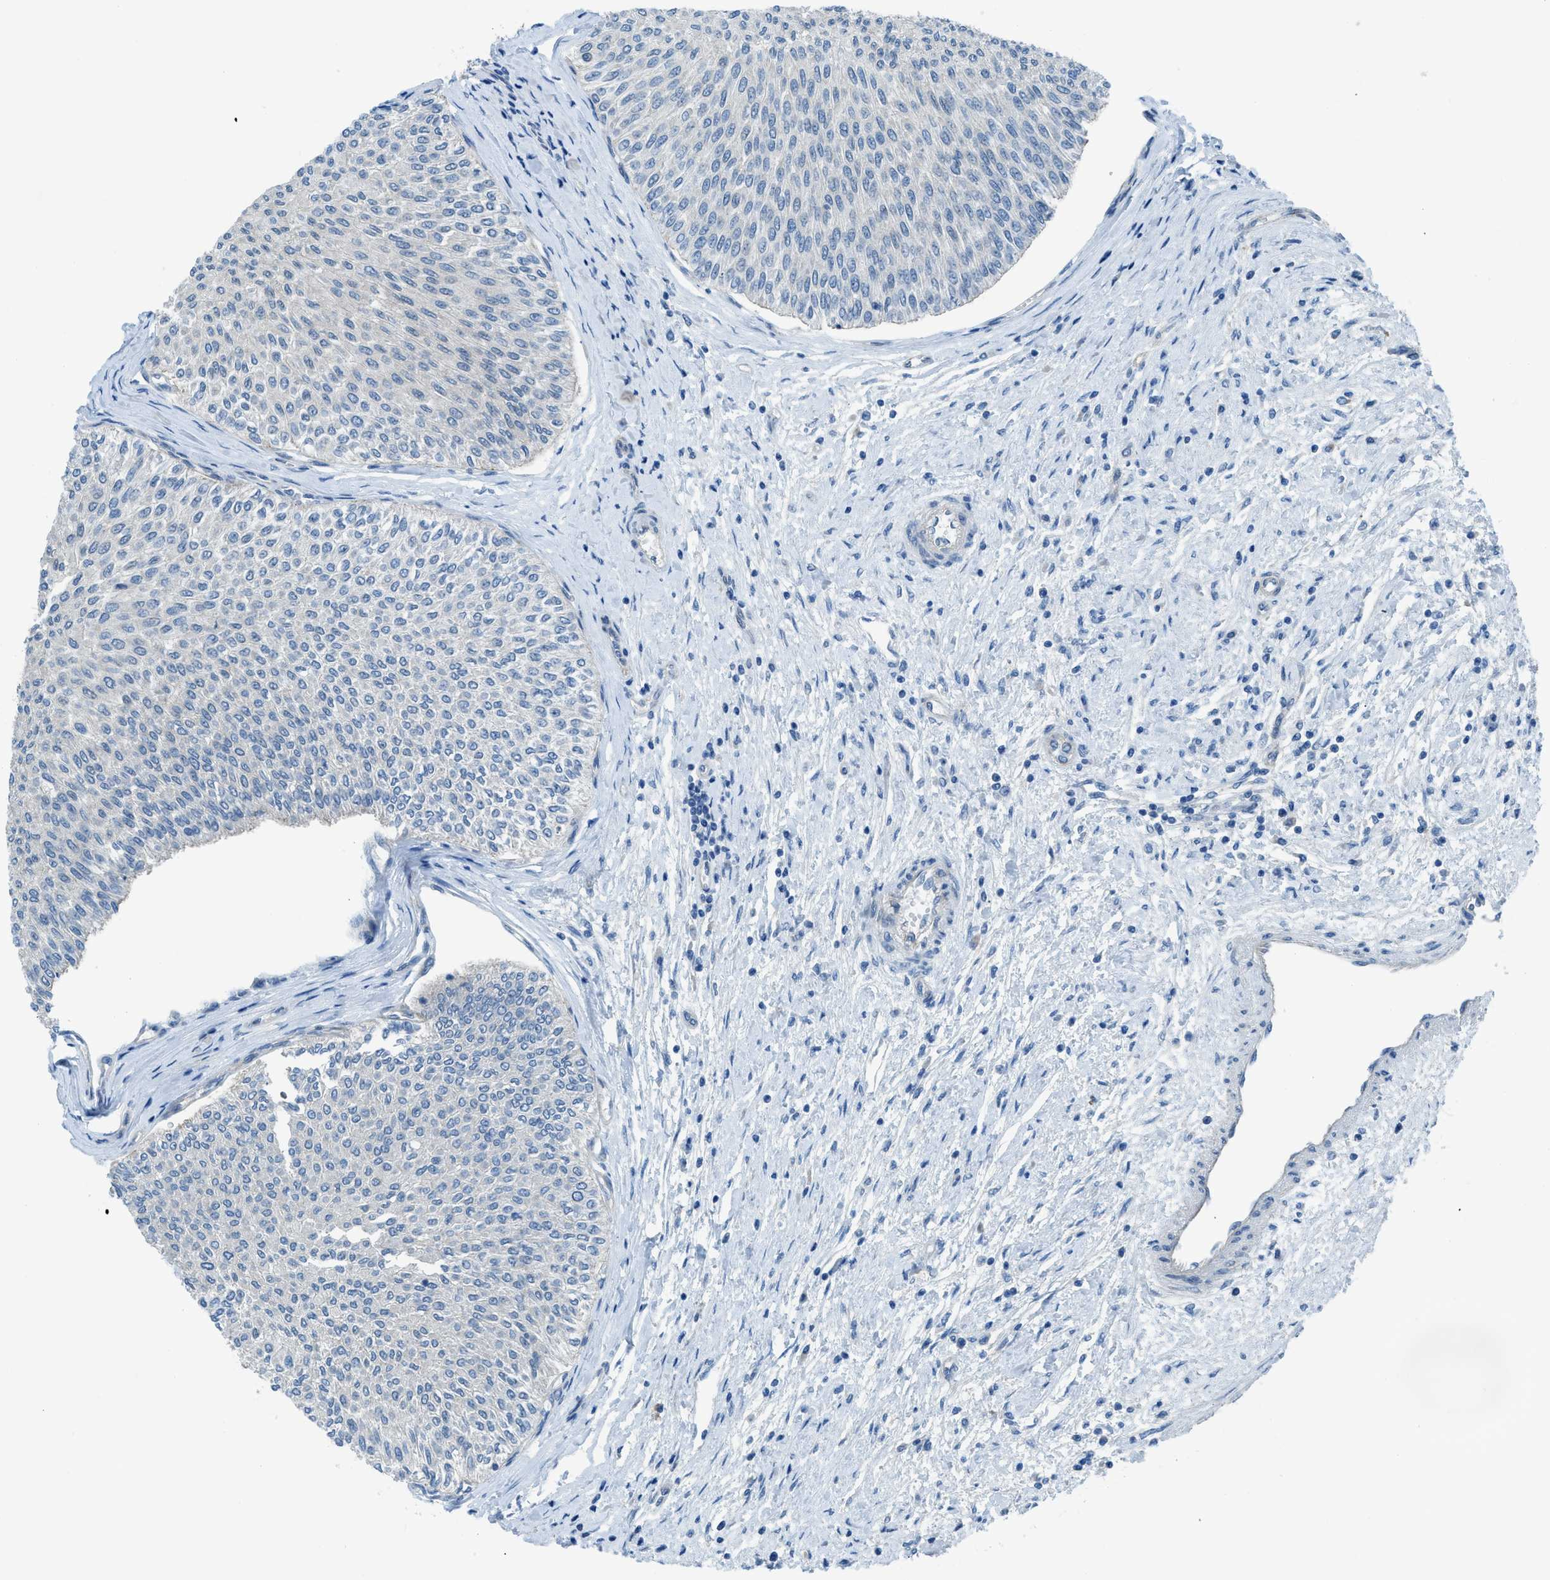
{"staining": {"intensity": "negative", "quantity": "none", "location": "none"}, "tissue": "urothelial cancer", "cell_type": "Tumor cells", "image_type": "cancer", "snomed": [{"axis": "morphology", "description": "Urothelial carcinoma, Low grade"}, {"axis": "topography", "description": "Urinary bladder"}], "caption": "Low-grade urothelial carcinoma stained for a protein using immunohistochemistry exhibits no staining tumor cells.", "gene": "PRKN", "patient": {"sex": "male", "age": 78}}